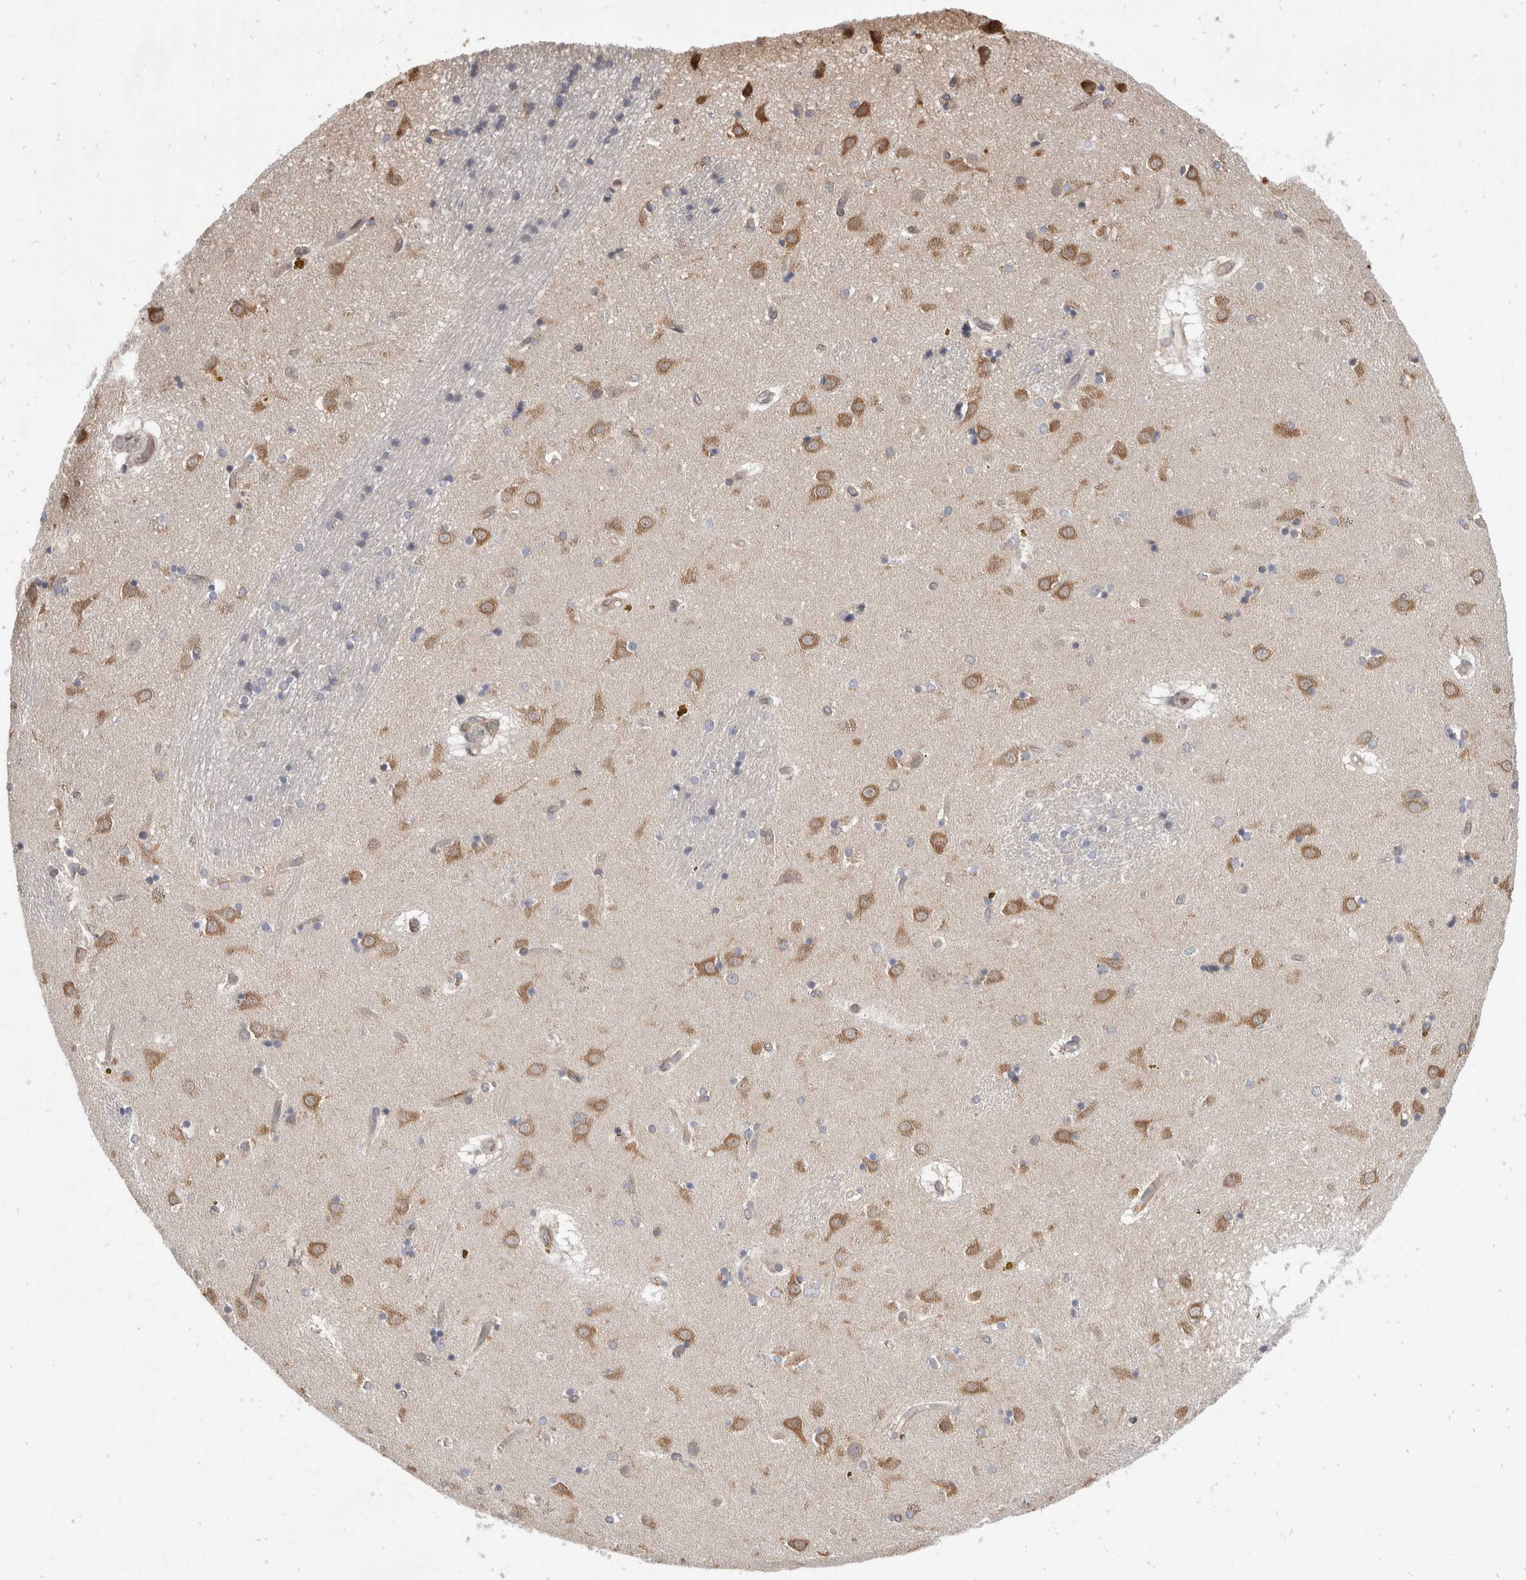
{"staining": {"intensity": "moderate", "quantity": "<25%", "location": "cytoplasmic/membranous"}, "tissue": "caudate", "cell_type": "Glial cells", "image_type": "normal", "snomed": [{"axis": "morphology", "description": "Normal tissue, NOS"}, {"axis": "topography", "description": "Lateral ventricle wall"}], "caption": "Immunohistochemical staining of unremarkable caudate shows low levels of moderate cytoplasmic/membranous positivity in about <25% of glial cells.", "gene": "TMEM245", "patient": {"sex": "male", "age": 70}}